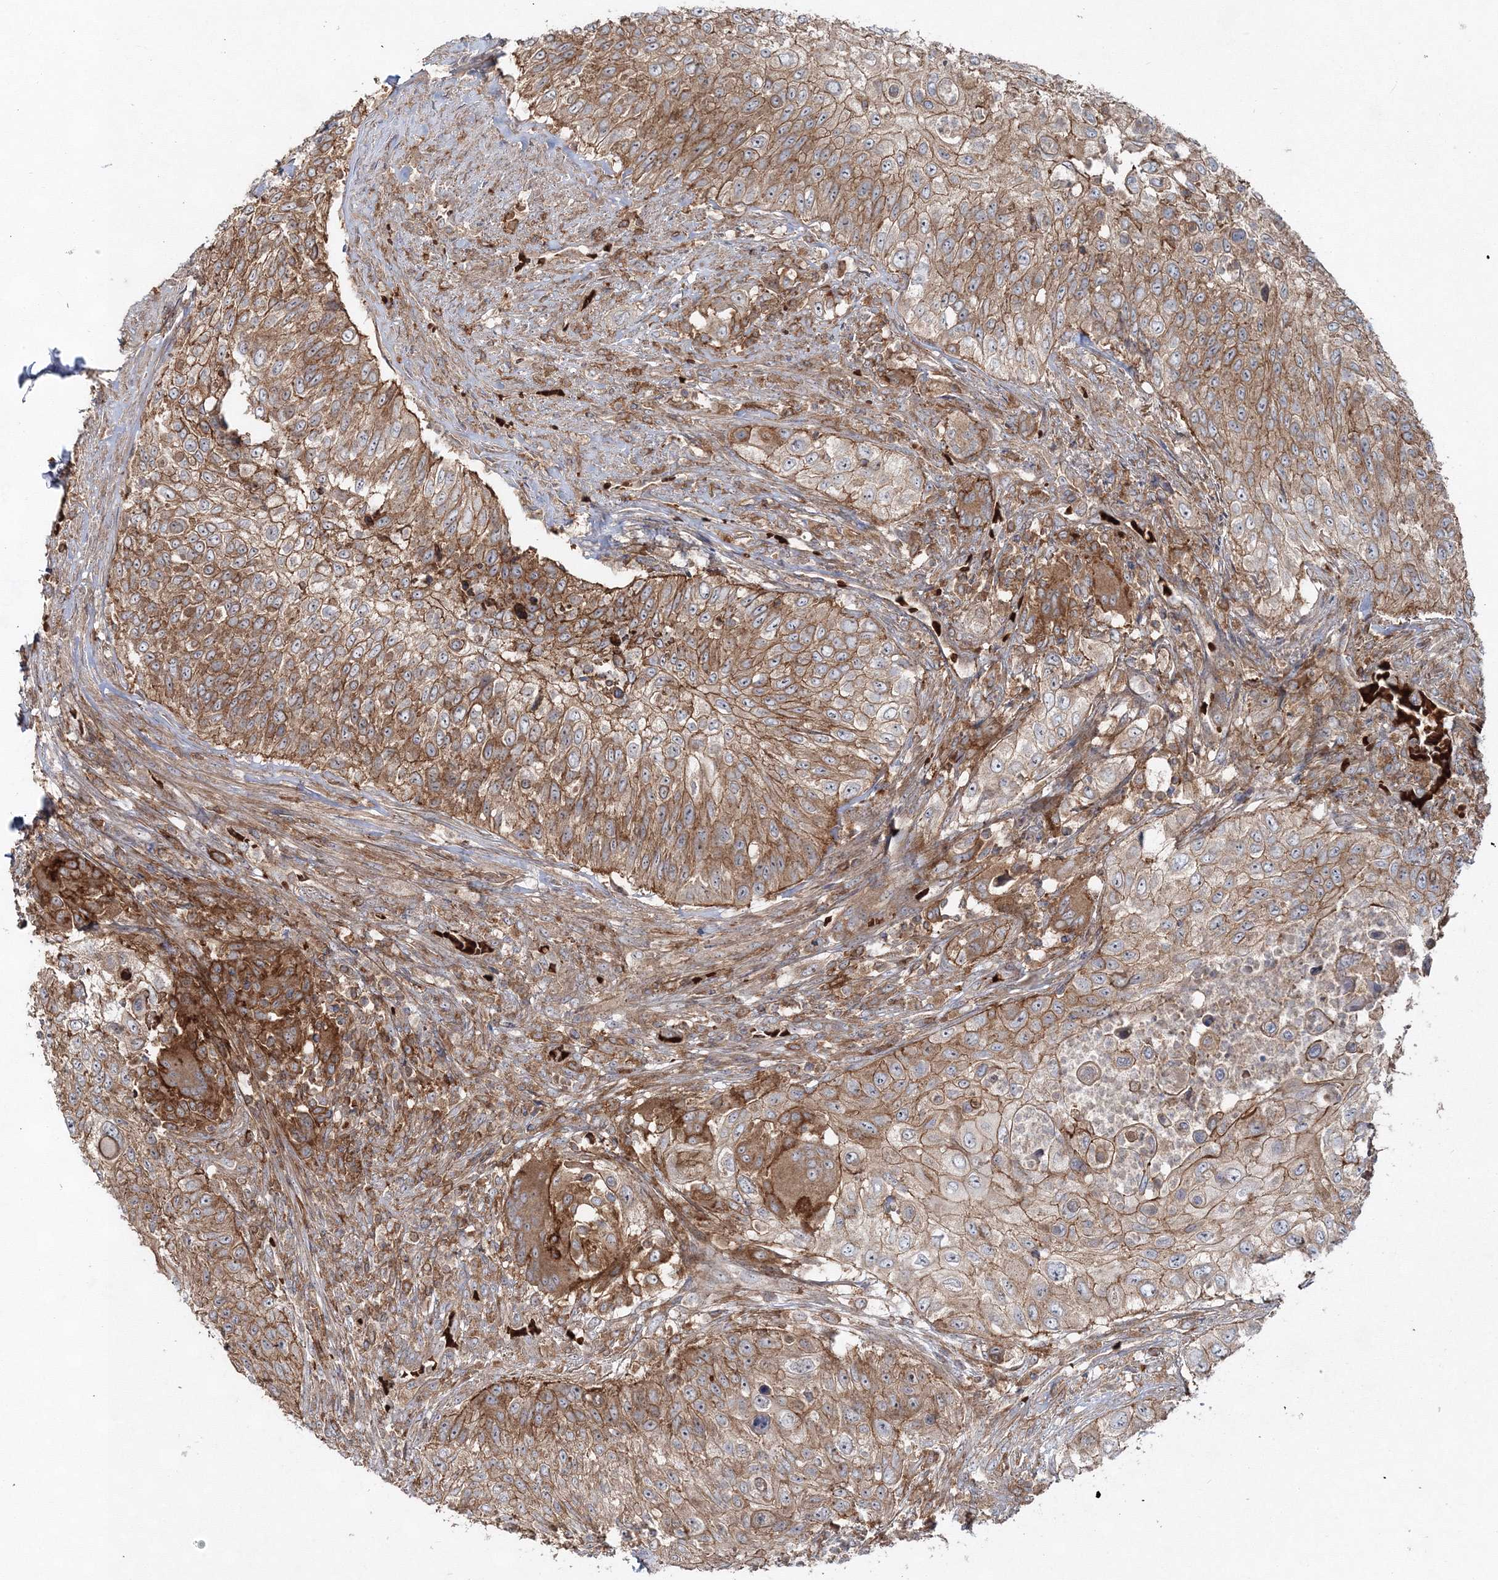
{"staining": {"intensity": "moderate", "quantity": ">75%", "location": "cytoplasmic/membranous"}, "tissue": "urothelial cancer", "cell_type": "Tumor cells", "image_type": "cancer", "snomed": [{"axis": "morphology", "description": "Urothelial carcinoma, High grade"}, {"axis": "topography", "description": "Urinary bladder"}], "caption": "A micrograph of urothelial carcinoma (high-grade) stained for a protein shows moderate cytoplasmic/membranous brown staining in tumor cells.", "gene": "PCBD2", "patient": {"sex": "female", "age": 60}}